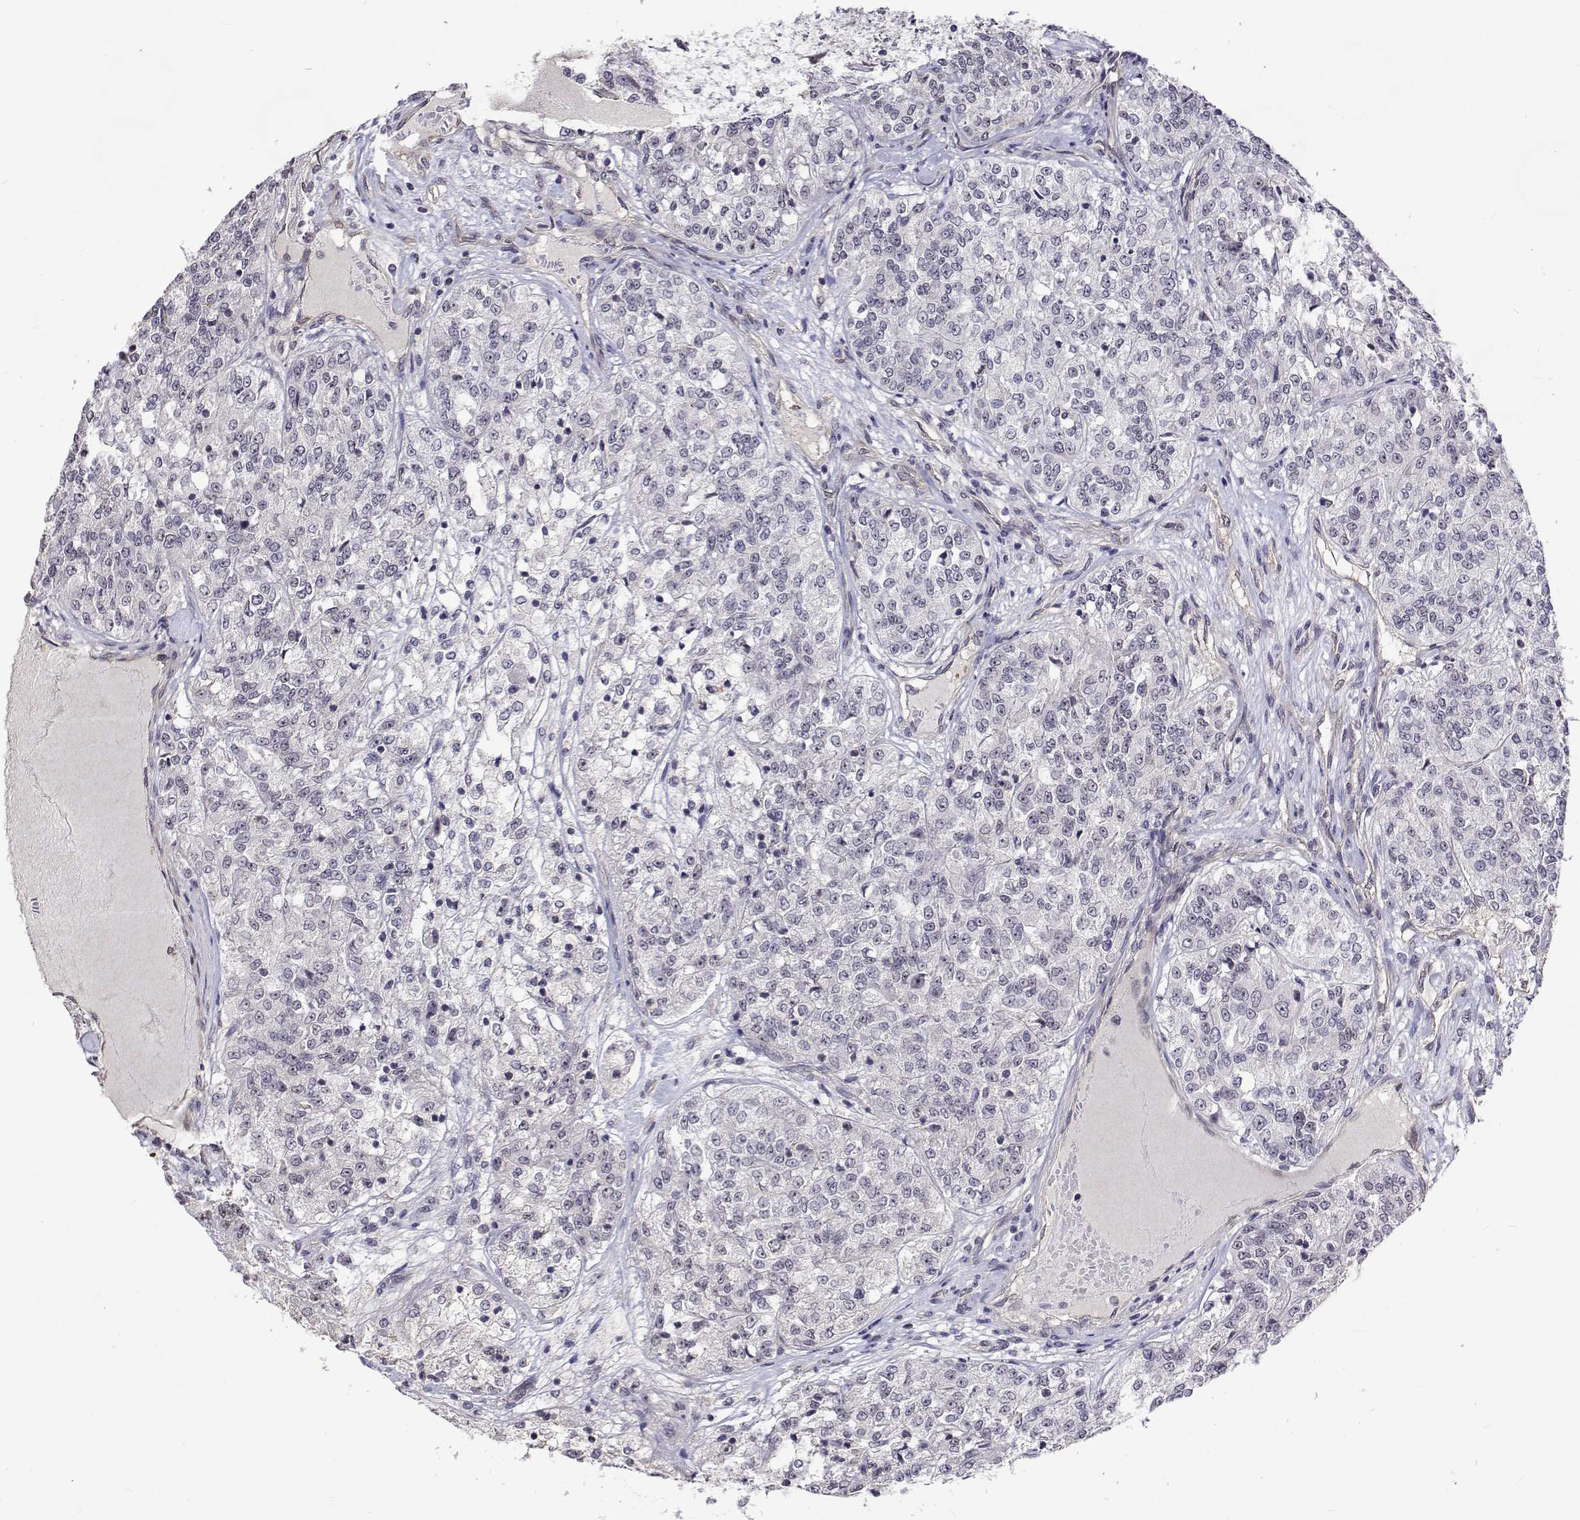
{"staining": {"intensity": "negative", "quantity": "none", "location": "none"}, "tissue": "renal cancer", "cell_type": "Tumor cells", "image_type": "cancer", "snomed": [{"axis": "morphology", "description": "Adenocarcinoma, NOS"}, {"axis": "topography", "description": "Kidney"}], "caption": "Immunohistochemistry image of neoplastic tissue: renal cancer stained with DAB (3,3'-diaminobenzidine) reveals no significant protein staining in tumor cells.", "gene": "NHP2", "patient": {"sex": "female", "age": 63}}